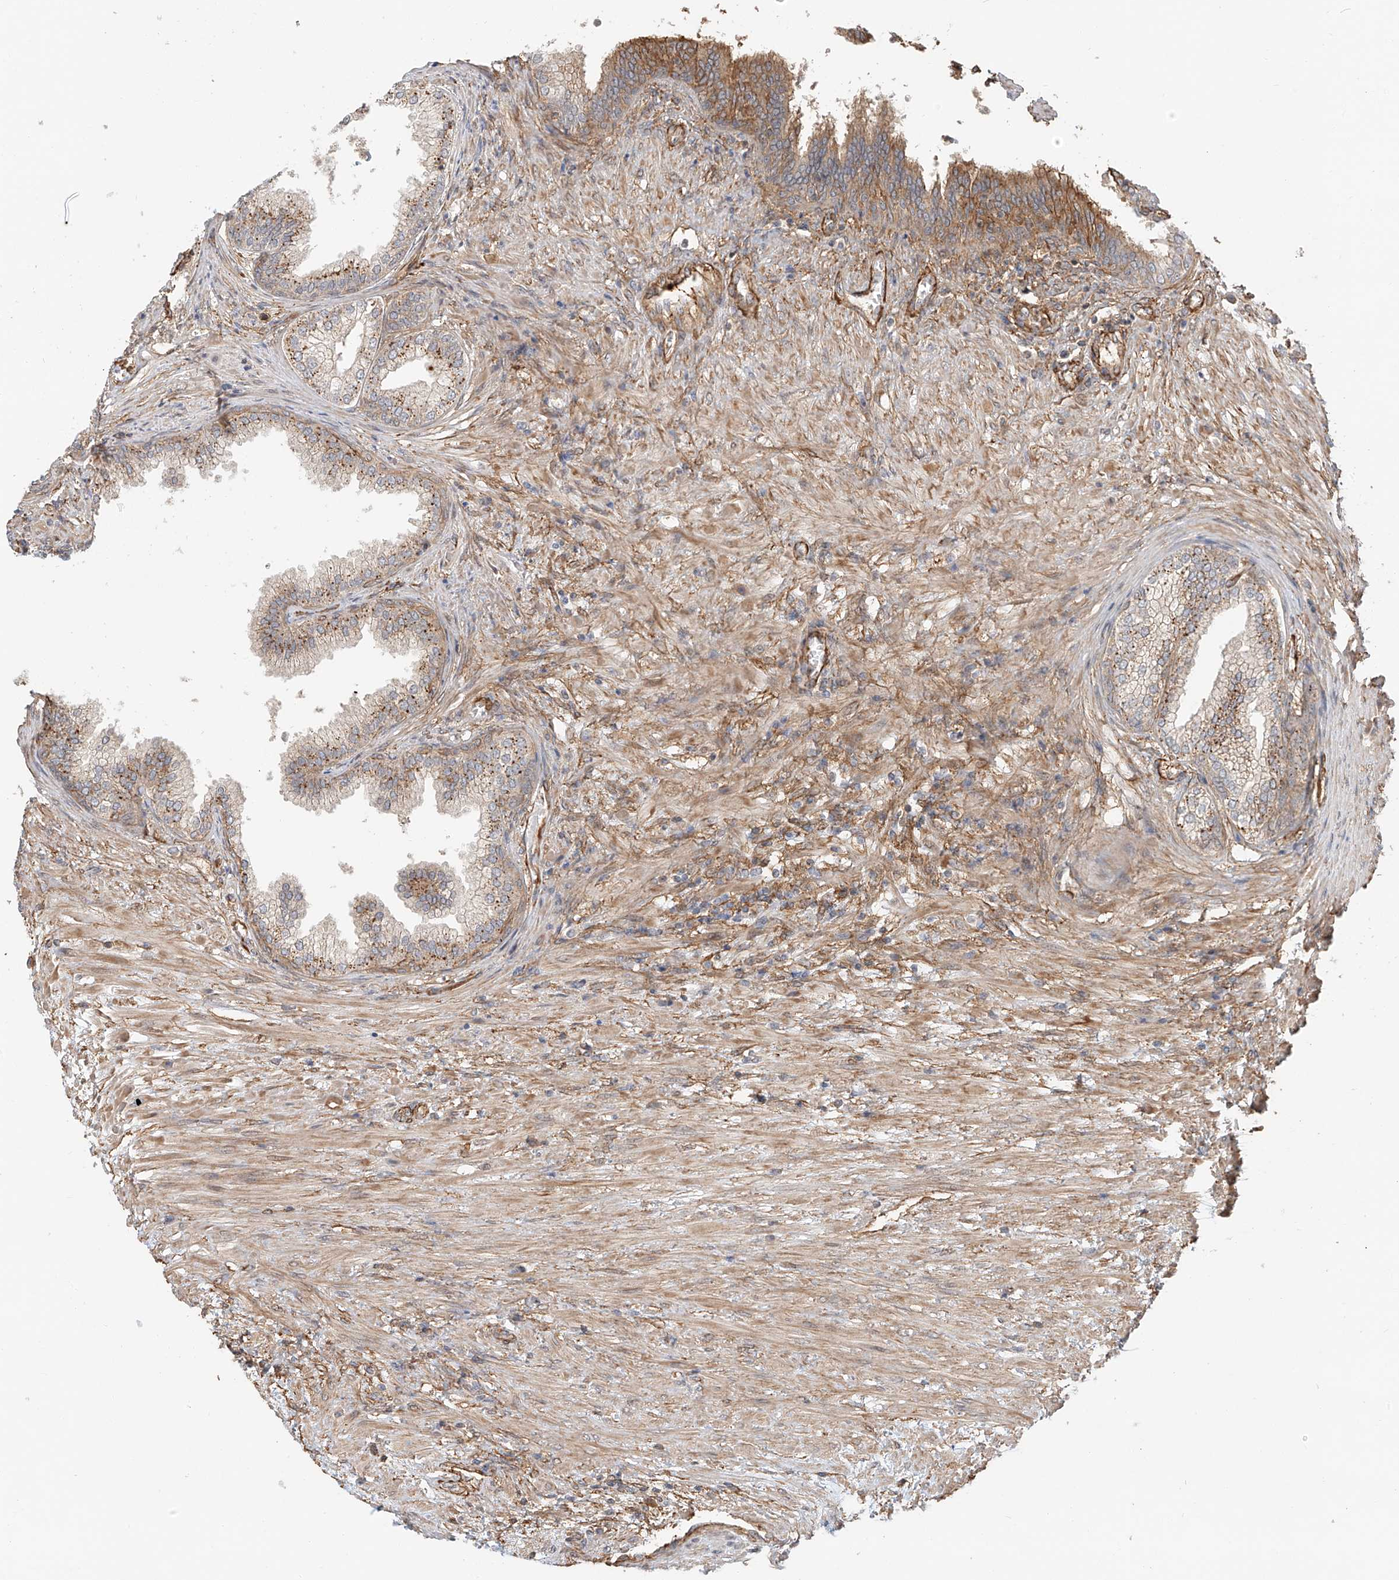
{"staining": {"intensity": "moderate", "quantity": ">75%", "location": "cytoplasmic/membranous"}, "tissue": "prostate", "cell_type": "Glandular cells", "image_type": "normal", "snomed": [{"axis": "morphology", "description": "Normal tissue, NOS"}, {"axis": "topography", "description": "Prostate"}], "caption": "About >75% of glandular cells in unremarkable human prostate exhibit moderate cytoplasmic/membranous protein expression as visualized by brown immunohistochemical staining.", "gene": "CSMD3", "patient": {"sex": "male", "age": 76}}